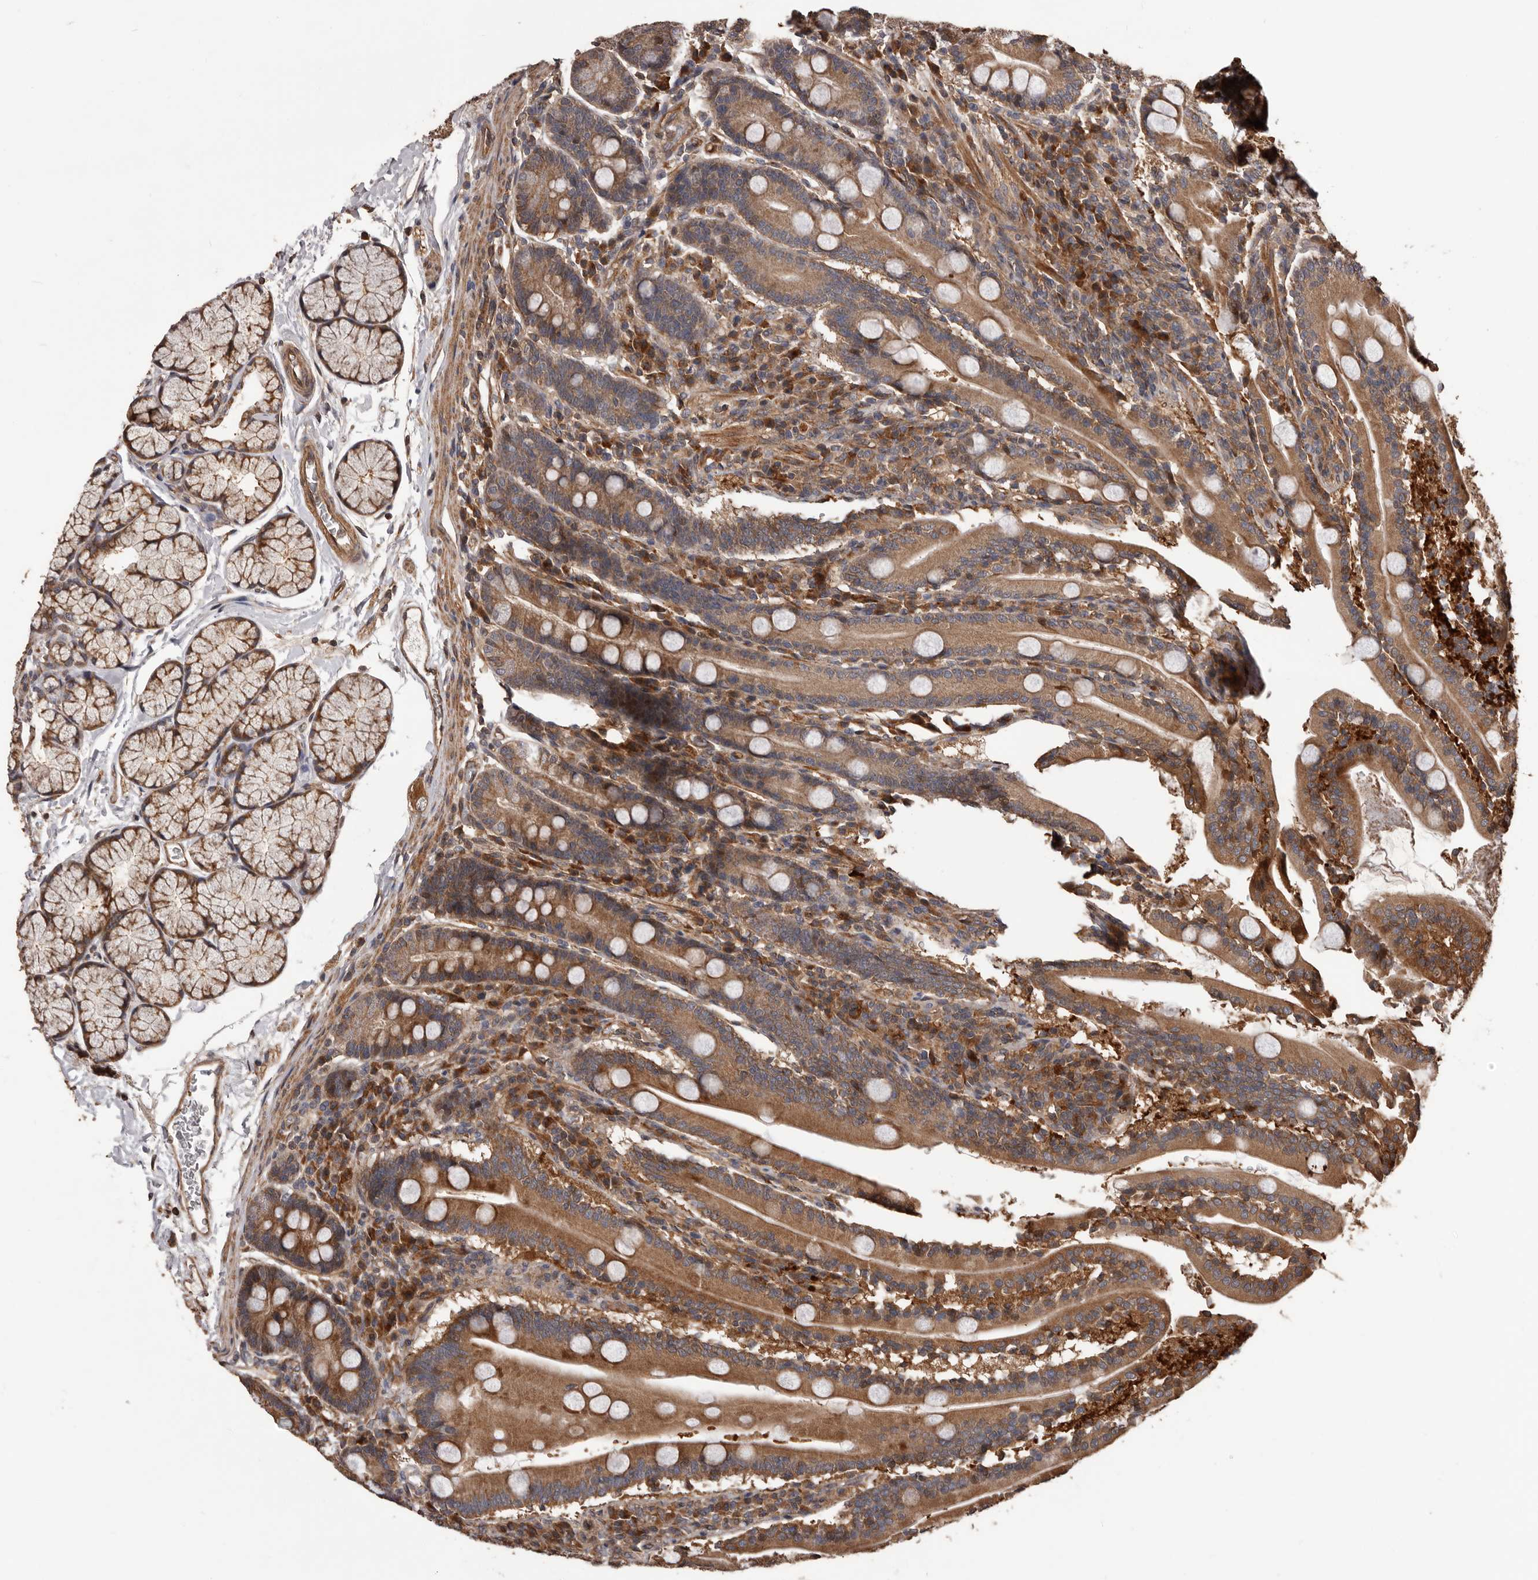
{"staining": {"intensity": "moderate", "quantity": ">75%", "location": "cytoplasmic/membranous"}, "tissue": "duodenum", "cell_type": "Glandular cells", "image_type": "normal", "snomed": [{"axis": "morphology", "description": "Normal tissue, NOS"}, {"axis": "topography", "description": "Duodenum"}], "caption": "A high-resolution image shows immunohistochemistry staining of benign duodenum, which reveals moderate cytoplasmic/membranous positivity in approximately >75% of glandular cells. (DAB = brown stain, brightfield microscopy at high magnification).", "gene": "ADAMTS2", "patient": {"sex": "male", "age": 35}}